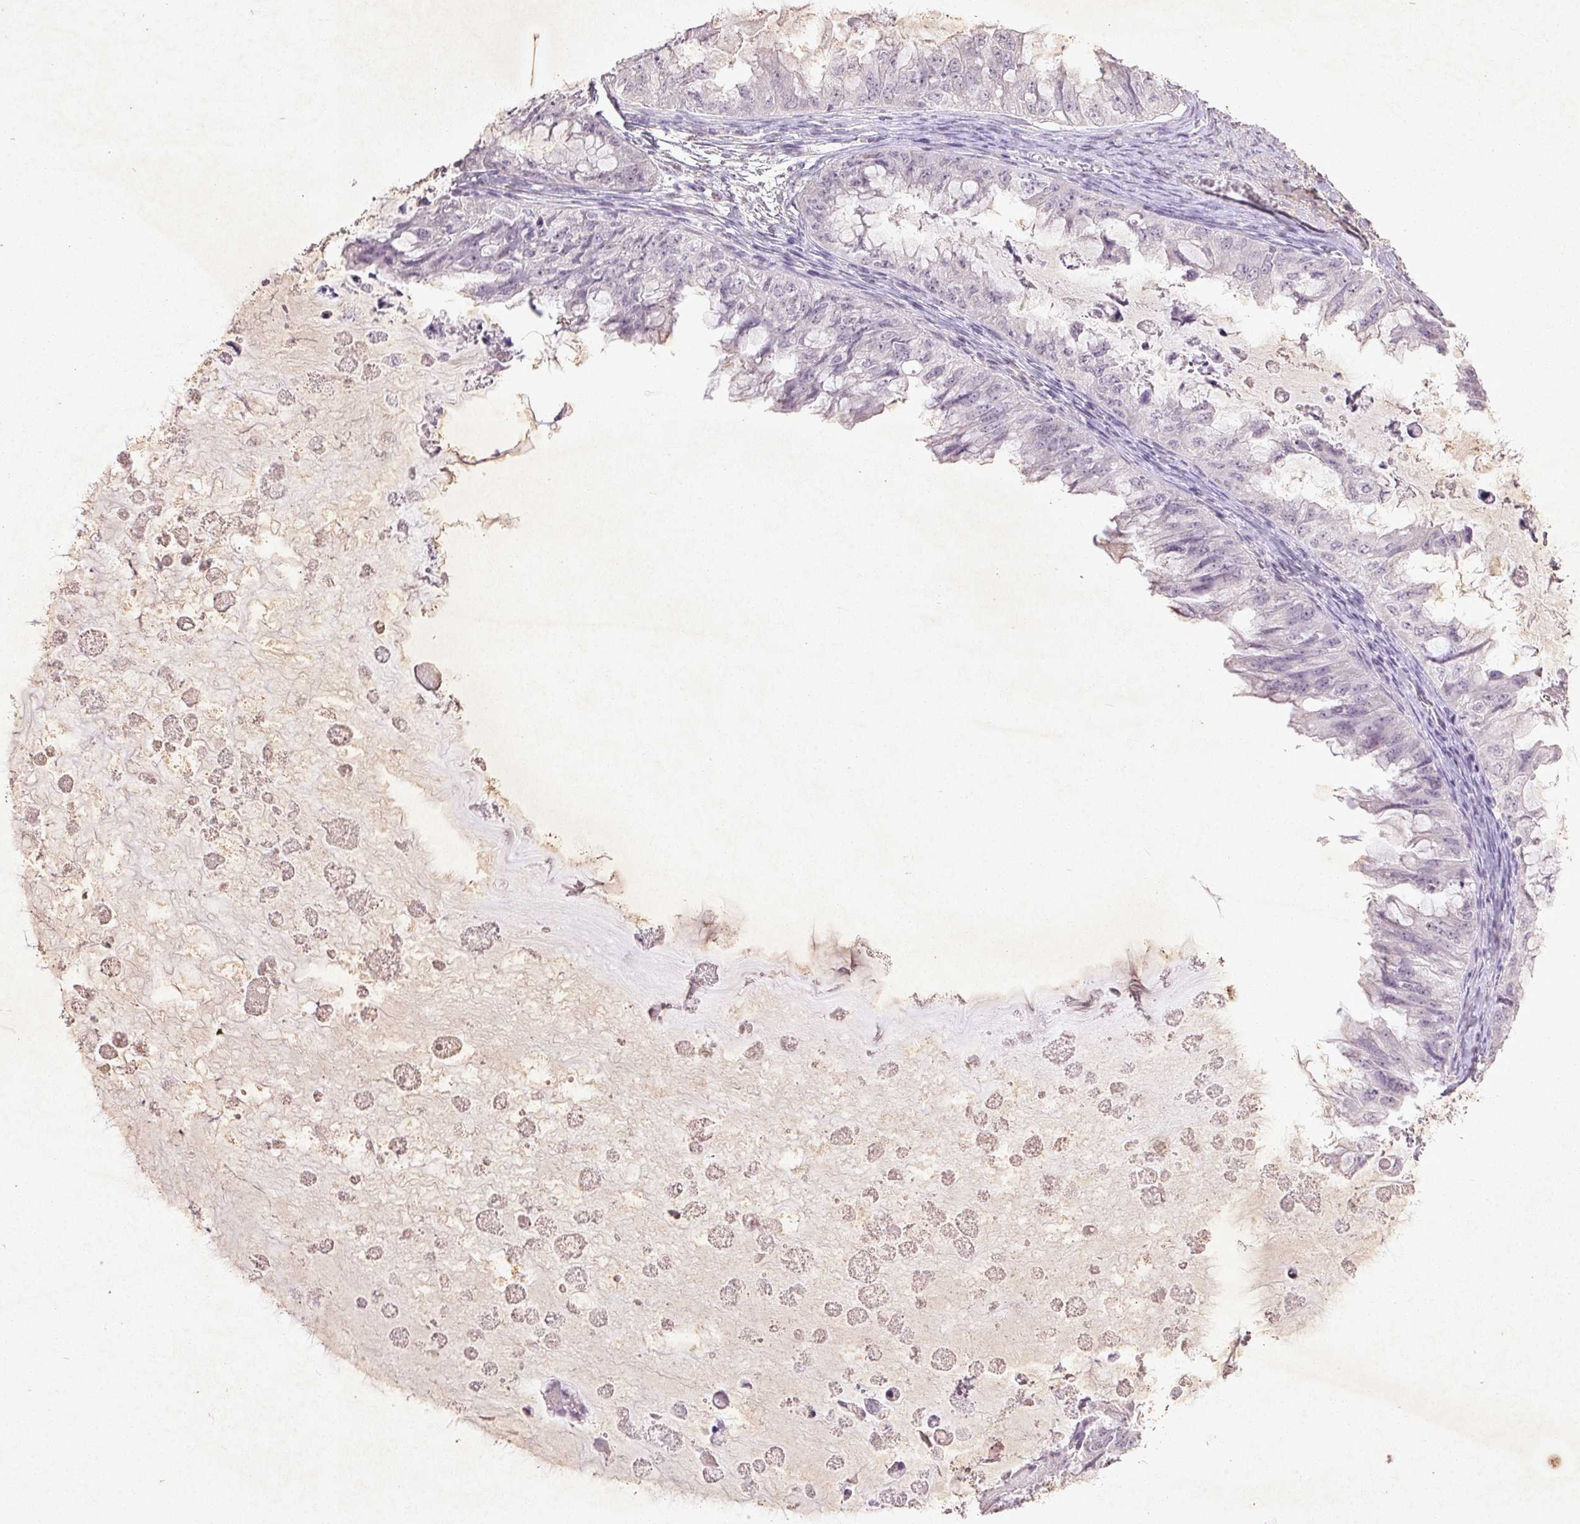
{"staining": {"intensity": "negative", "quantity": "none", "location": "none"}, "tissue": "ovarian cancer", "cell_type": "Tumor cells", "image_type": "cancer", "snomed": [{"axis": "morphology", "description": "Cystadenocarcinoma, mucinous, NOS"}, {"axis": "topography", "description": "Ovary"}], "caption": "Ovarian cancer (mucinous cystadenocarcinoma) was stained to show a protein in brown. There is no significant expression in tumor cells.", "gene": "FAM168B", "patient": {"sex": "female", "age": 72}}